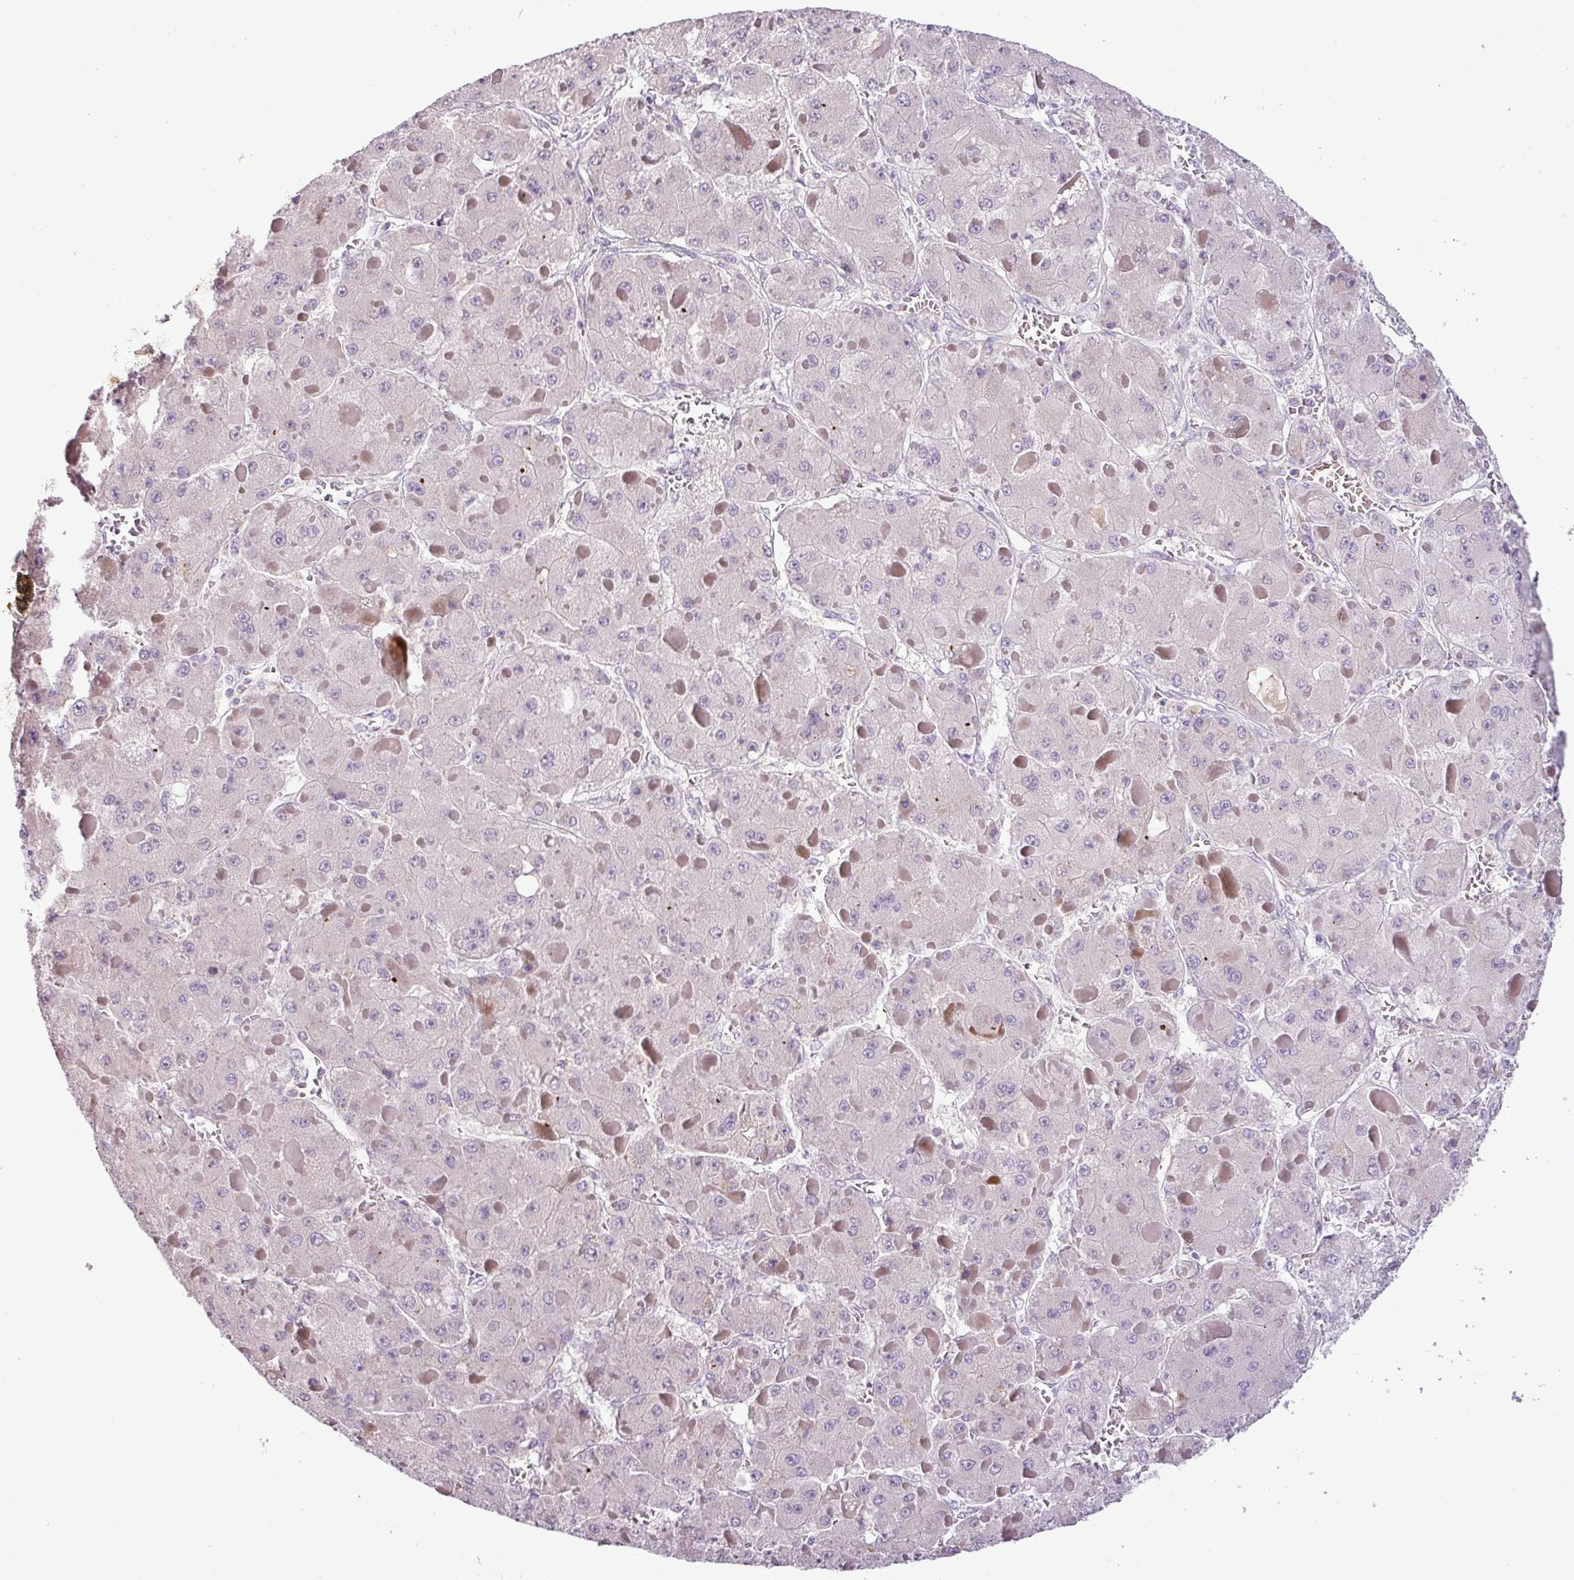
{"staining": {"intensity": "negative", "quantity": "none", "location": "none"}, "tissue": "liver cancer", "cell_type": "Tumor cells", "image_type": "cancer", "snomed": [{"axis": "morphology", "description": "Carcinoma, Hepatocellular, NOS"}, {"axis": "topography", "description": "Liver"}], "caption": "IHC image of human liver cancer stained for a protein (brown), which shows no positivity in tumor cells.", "gene": "DNAJB13", "patient": {"sex": "female", "age": 73}}